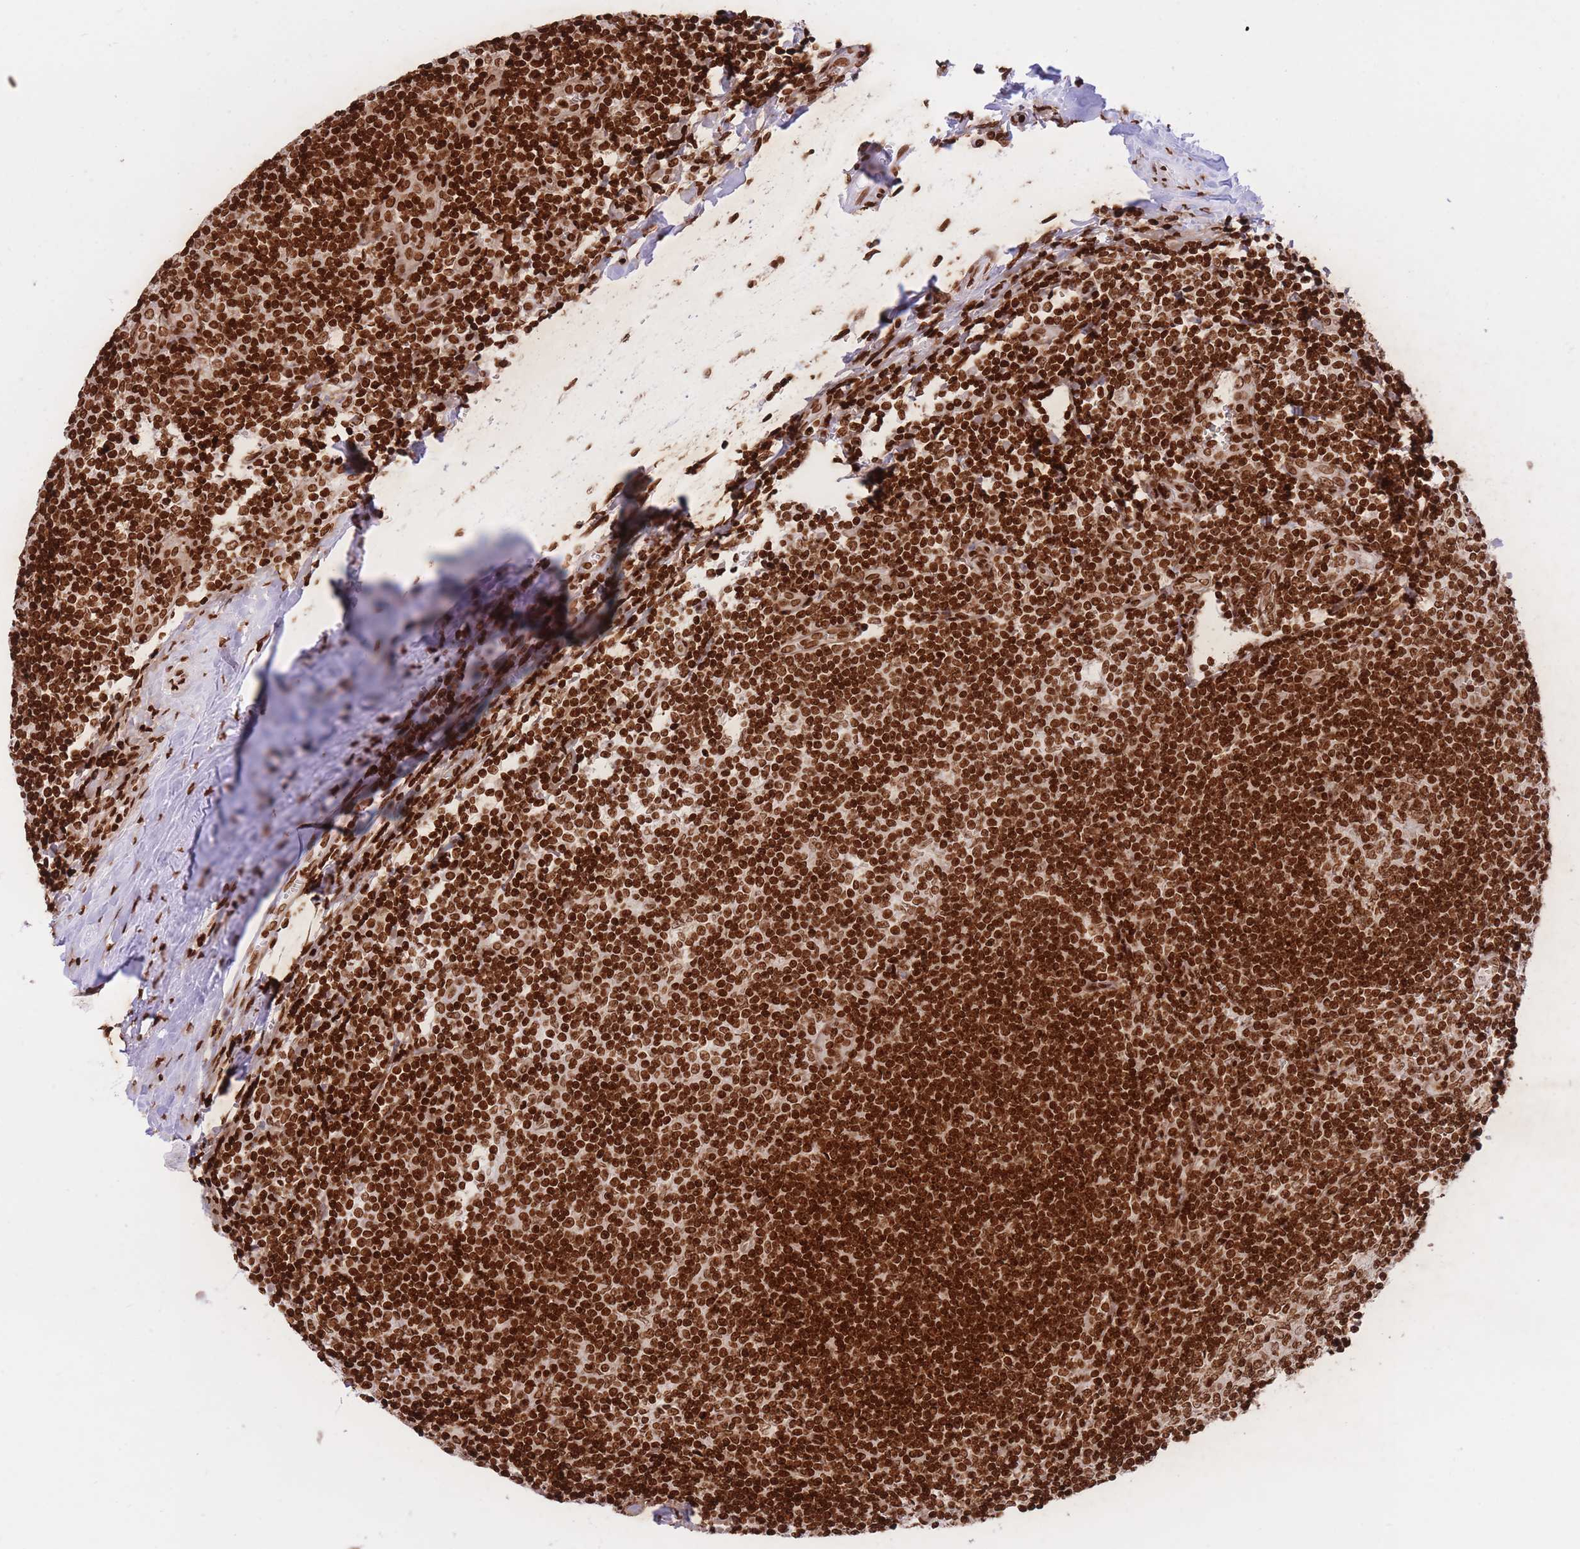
{"staining": {"intensity": "strong", "quantity": ">75%", "location": "nuclear"}, "tissue": "tonsil", "cell_type": "Germinal center cells", "image_type": "normal", "snomed": [{"axis": "morphology", "description": "Normal tissue, NOS"}, {"axis": "topography", "description": "Tonsil"}], "caption": "Immunohistochemical staining of unremarkable human tonsil reveals strong nuclear protein positivity in about >75% of germinal center cells.", "gene": "H2BC10", "patient": {"sex": "male", "age": 27}}